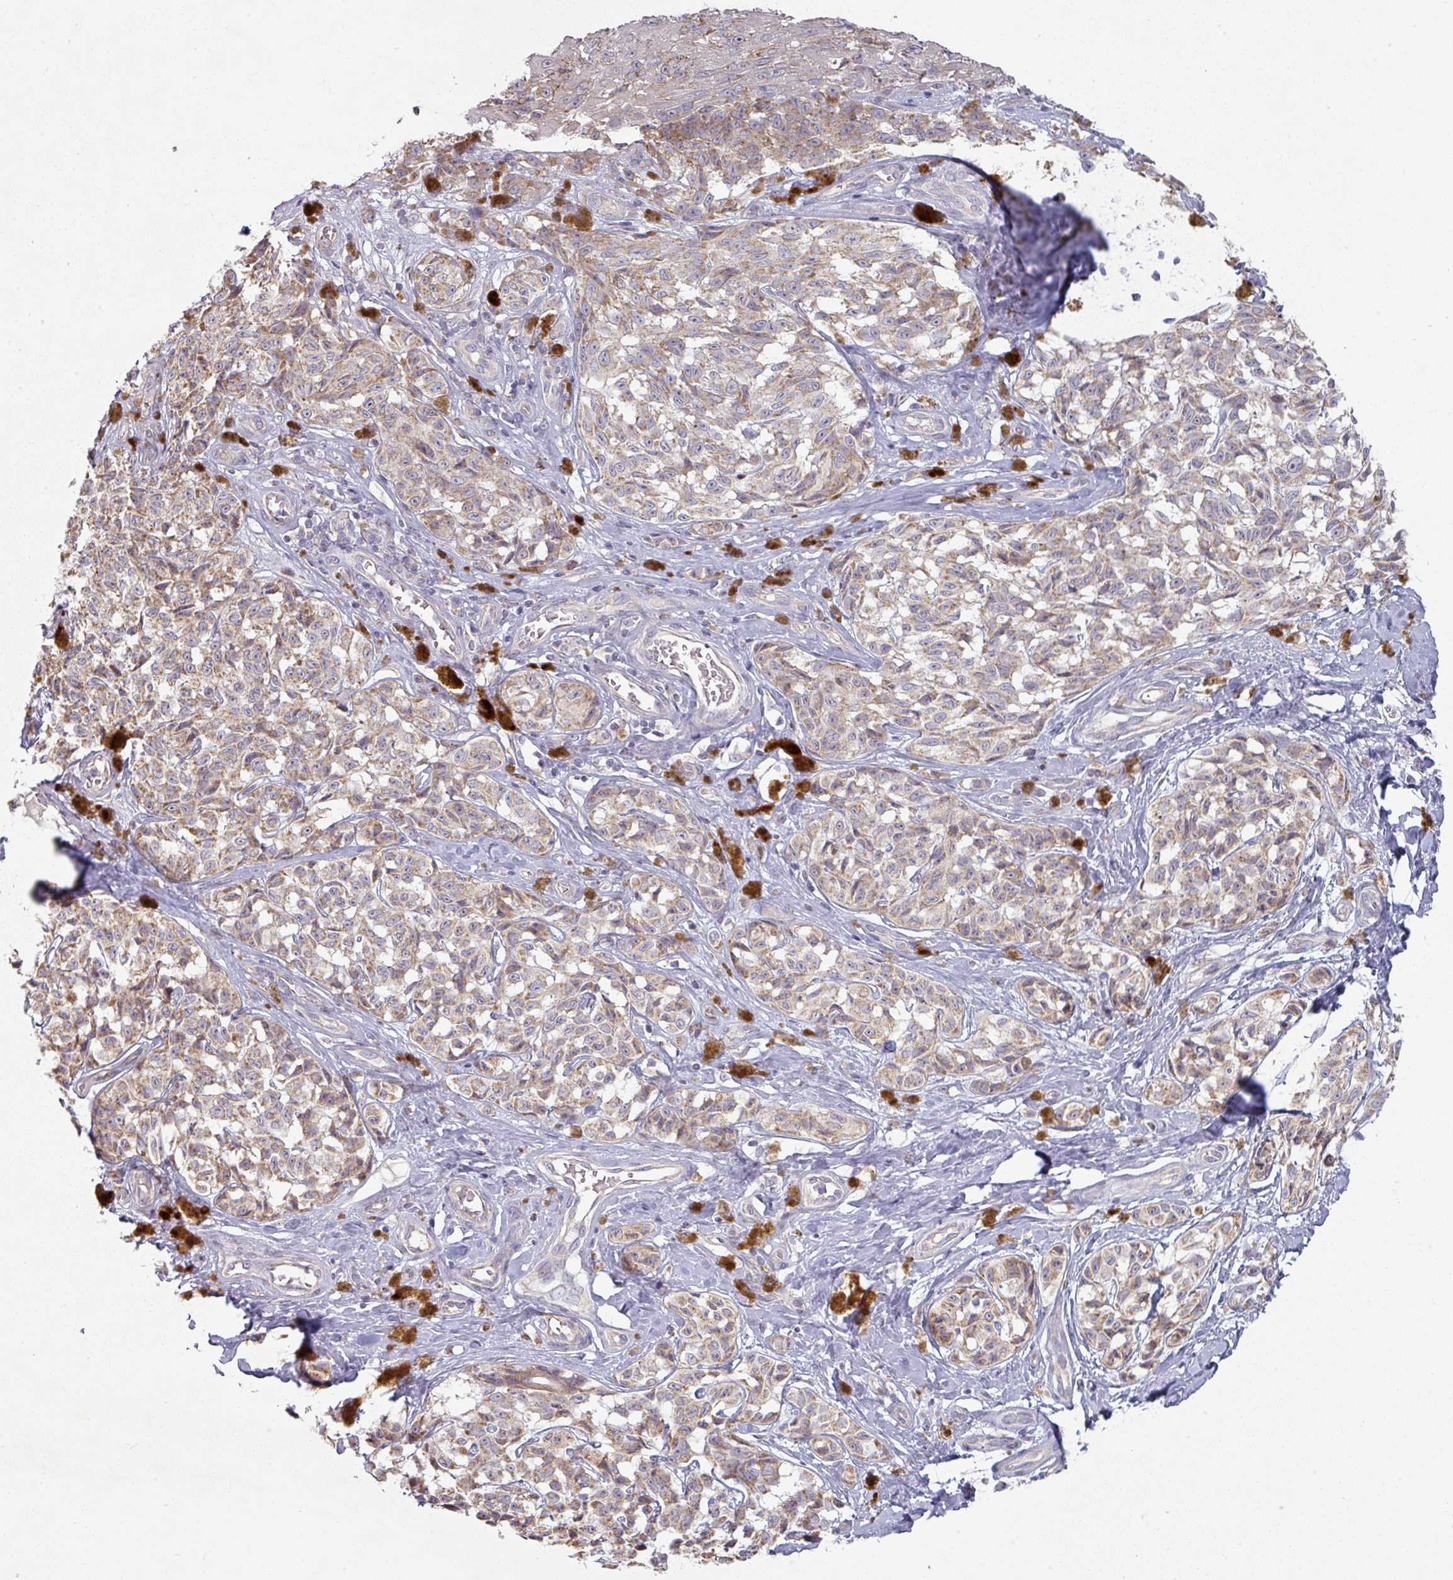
{"staining": {"intensity": "weak", "quantity": ">75%", "location": "cytoplasmic/membranous"}, "tissue": "melanoma", "cell_type": "Tumor cells", "image_type": "cancer", "snomed": [{"axis": "morphology", "description": "Malignant melanoma, NOS"}, {"axis": "topography", "description": "Skin"}], "caption": "Immunohistochemical staining of human melanoma shows low levels of weak cytoplasmic/membranous positivity in approximately >75% of tumor cells.", "gene": "PLEKHJ1", "patient": {"sex": "female", "age": 65}}